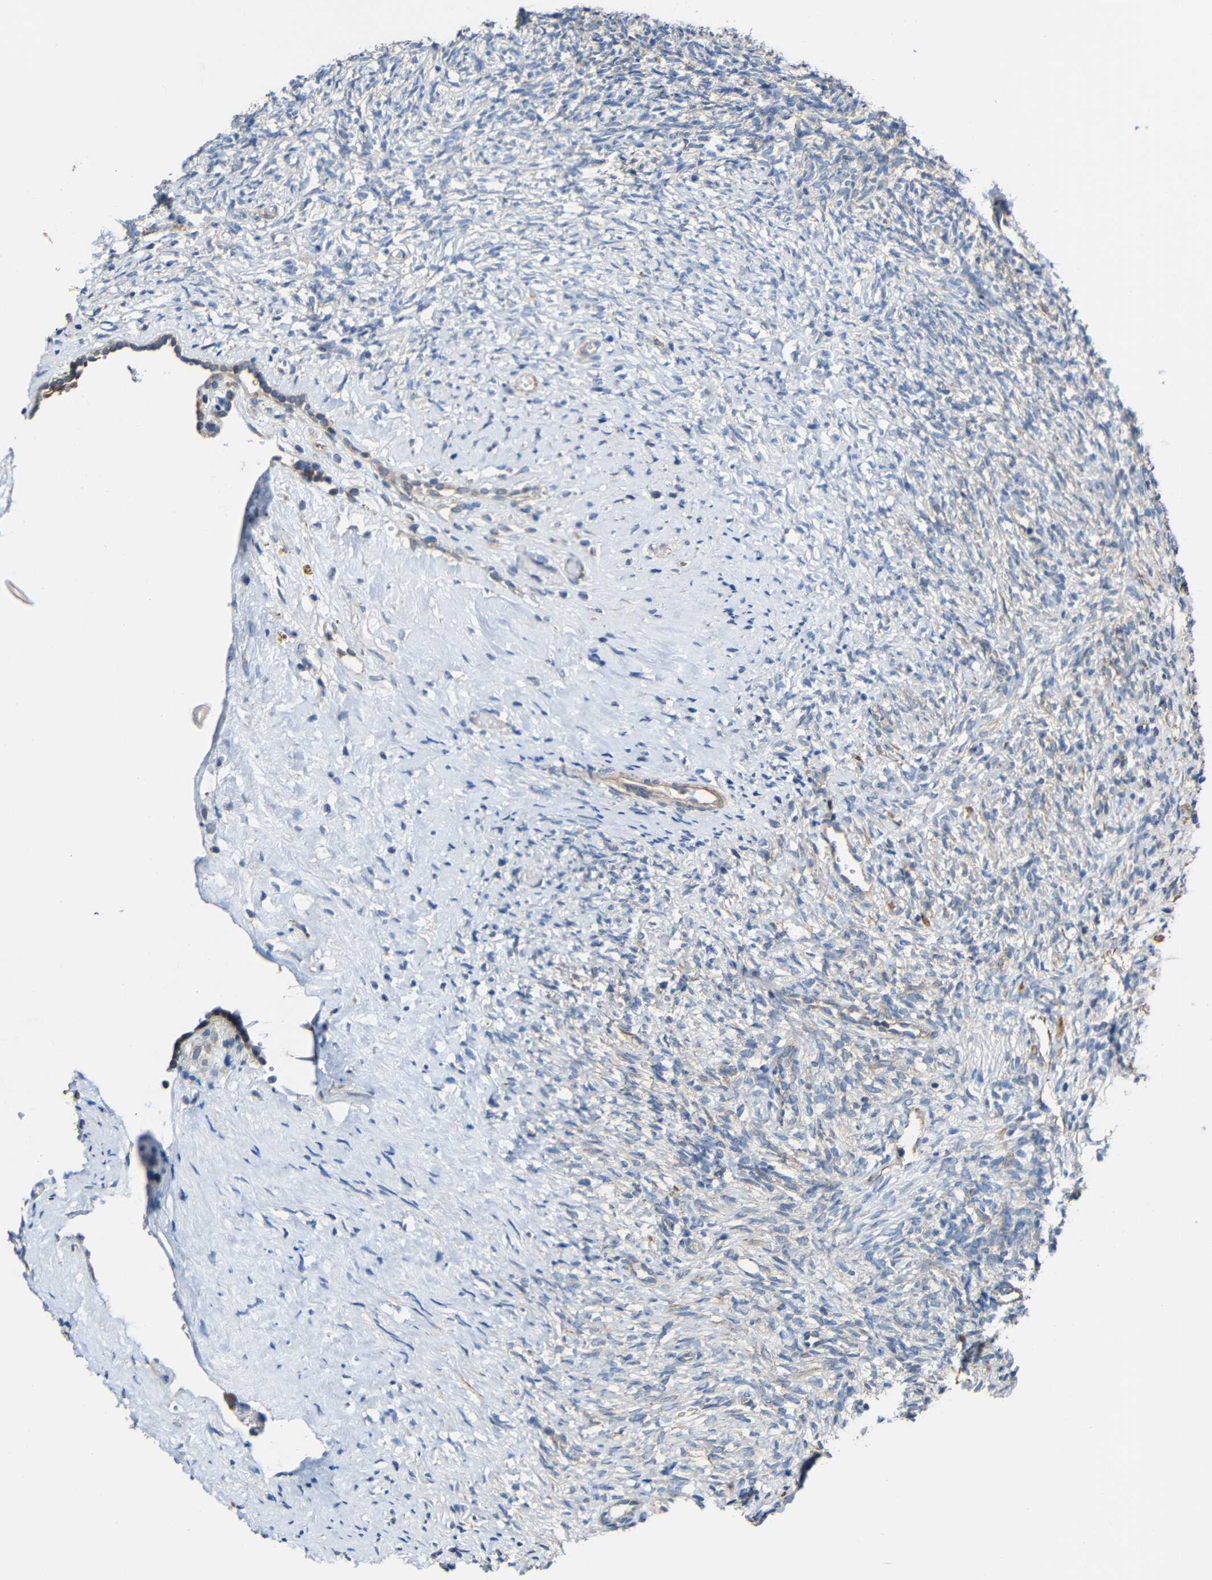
{"staining": {"intensity": "weak", "quantity": "<25%", "location": "cytoplasmic/membranous"}, "tissue": "ovary", "cell_type": "Ovarian stroma cells", "image_type": "normal", "snomed": [{"axis": "morphology", "description": "Normal tissue, NOS"}, {"axis": "topography", "description": "Ovary"}], "caption": "Immunohistochemical staining of normal ovary reveals no significant staining in ovarian stroma cells.", "gene": "RHOT2", "patient": {"sex": "female", "age": 35}}